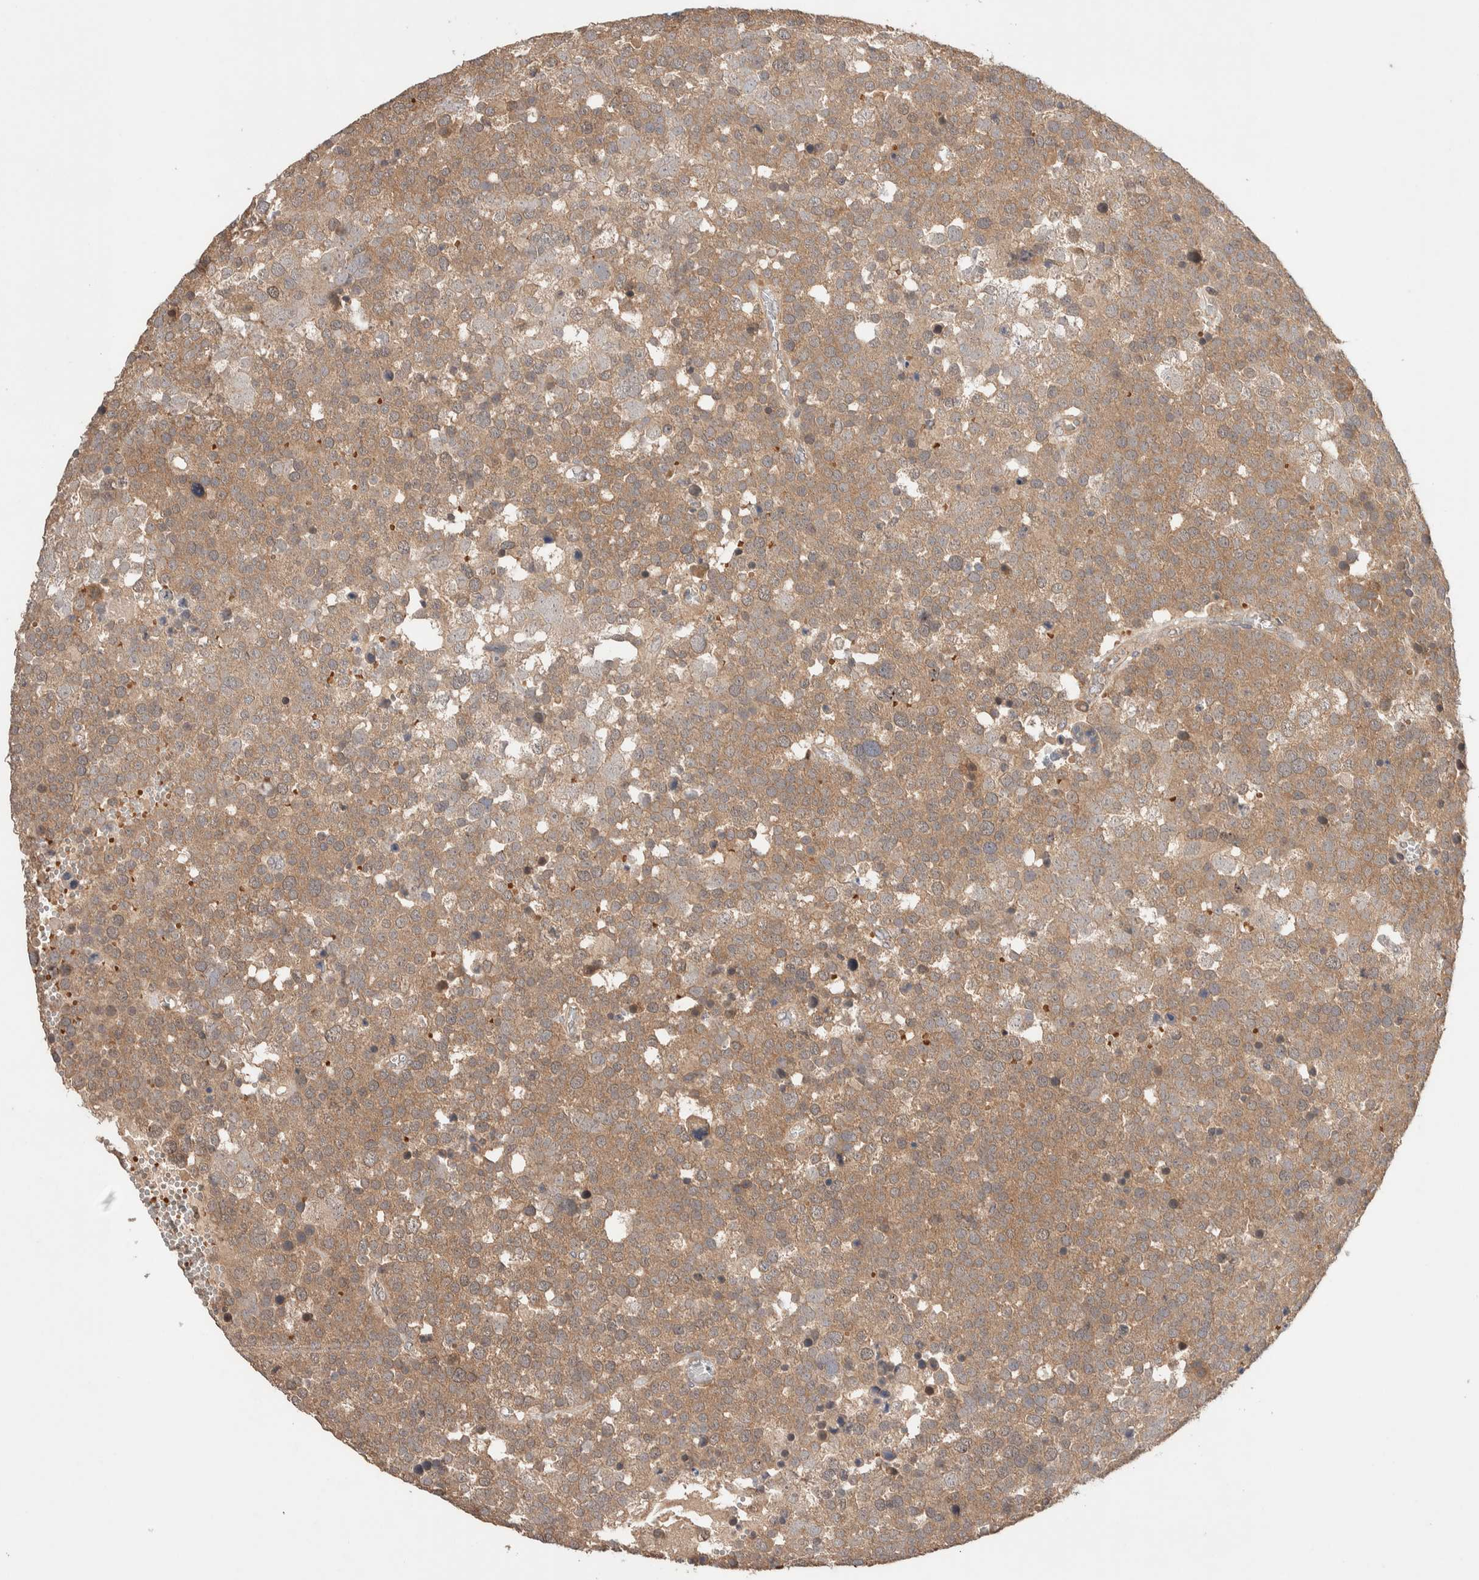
{"staining": {"intensity": "moderate", "quantity": ">75%", "location": "cytoplasmic/membranous"}, "tissue": "testis cancer", "cell_type": "Tumor cells", "image_type": "cancer", "snomed": [{"axis": "morphology", "description": "Seminoma, NOS"}, {"axis": "topography", "description": "Testis"}], "caption": "This photomicrograph shows IHC staining of testis cancer, with medium moderate cytoplasmic/membranous positivity in about >75% of tumor cells.", "gene": "WDR91", "patient": {"sex": "male", "age": 71}}